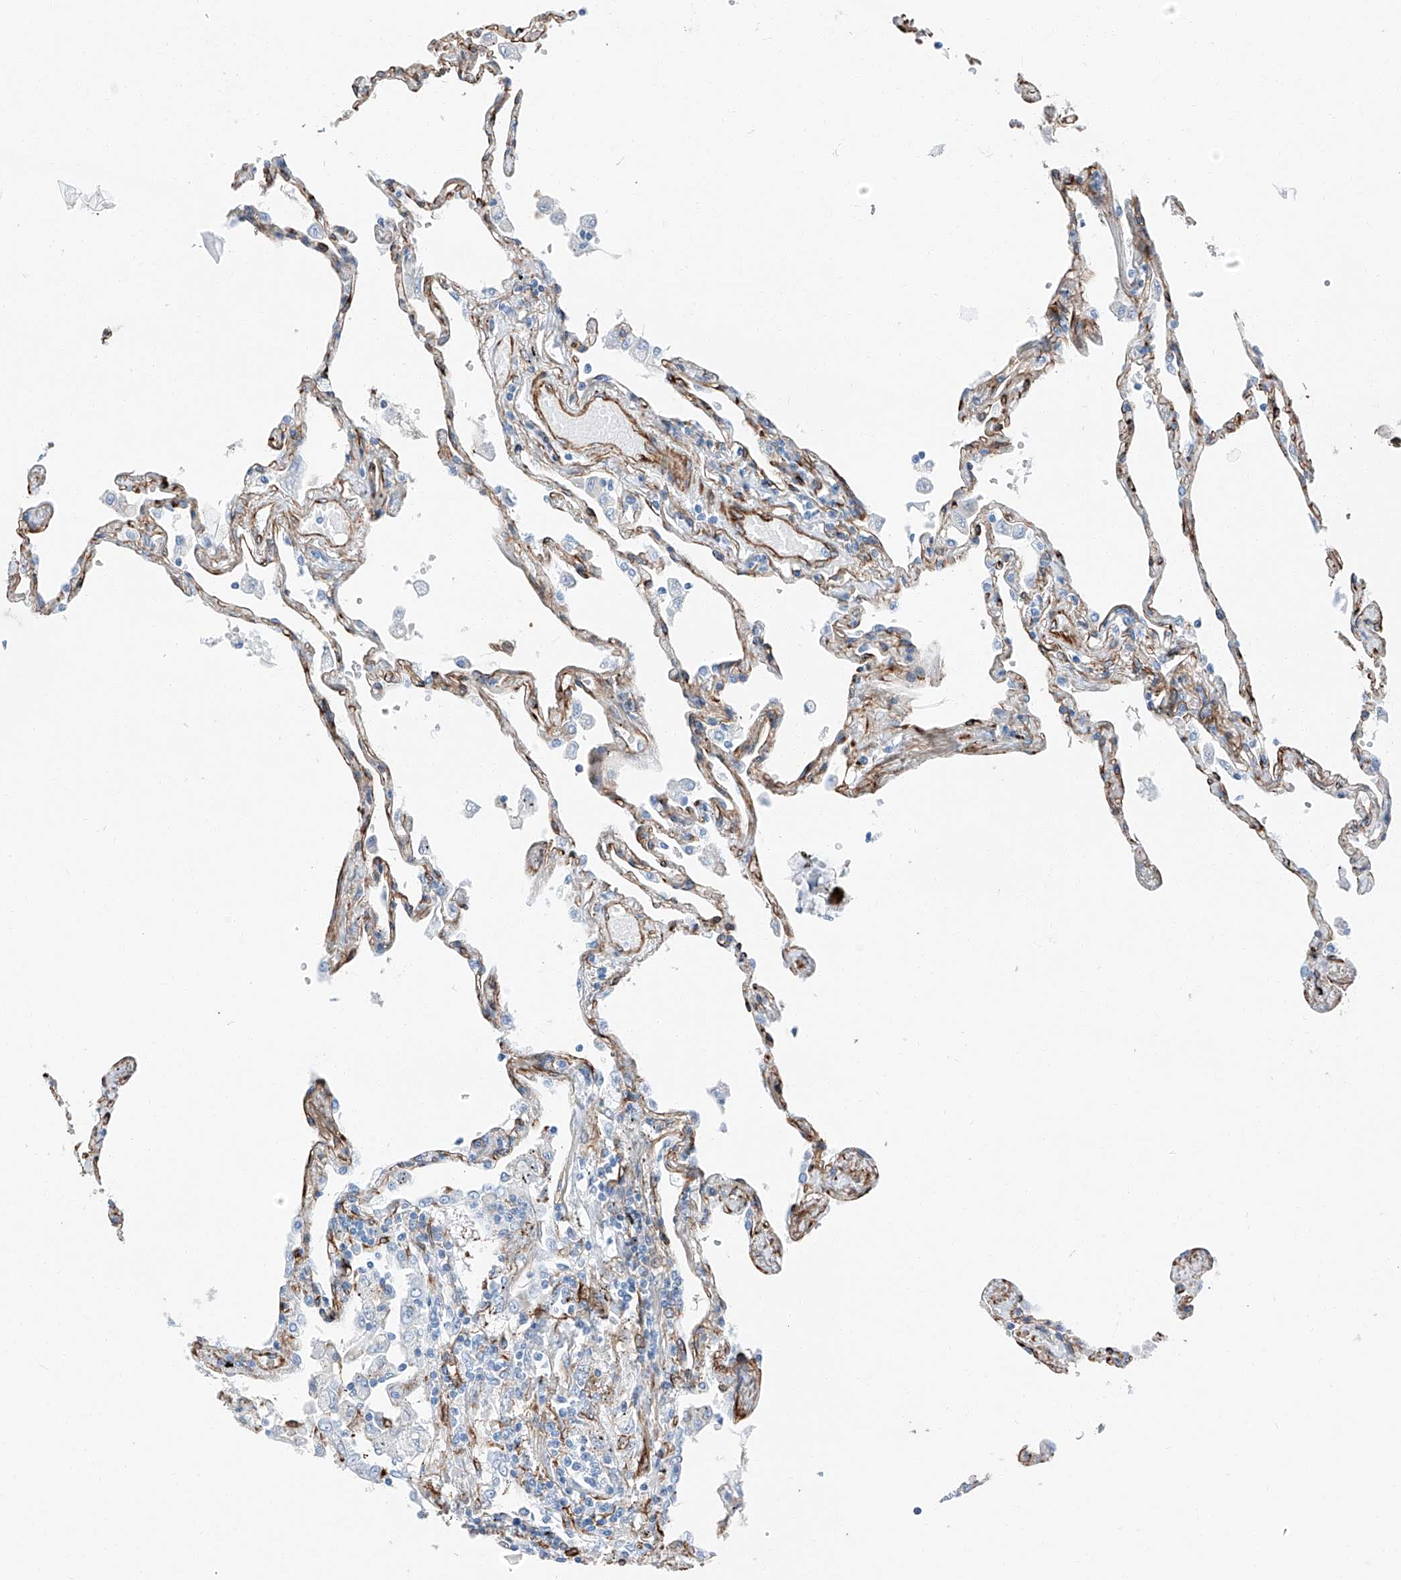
{"staining": {"intensity": "strong", "quantity": "<25%", "location": "cytoplasmic/membranous"}, "tissue": "lung", "cell_type": "Alveolar cells", "image_type": "normal", "snomed": [{"axis": "morphology", "description": "Normal tissue, NOS"}, {"axis": "topography", "description": "Lung"}], "caption": "Immunohistochemistry (IHC) (DAB) staining of unremarkable lung reveals strong cytoplasmic/membranous protein staining in about <25% of alveolar cells.", "gene": "ZNF804A", "patient": {"sex": "female", "age": 67}}